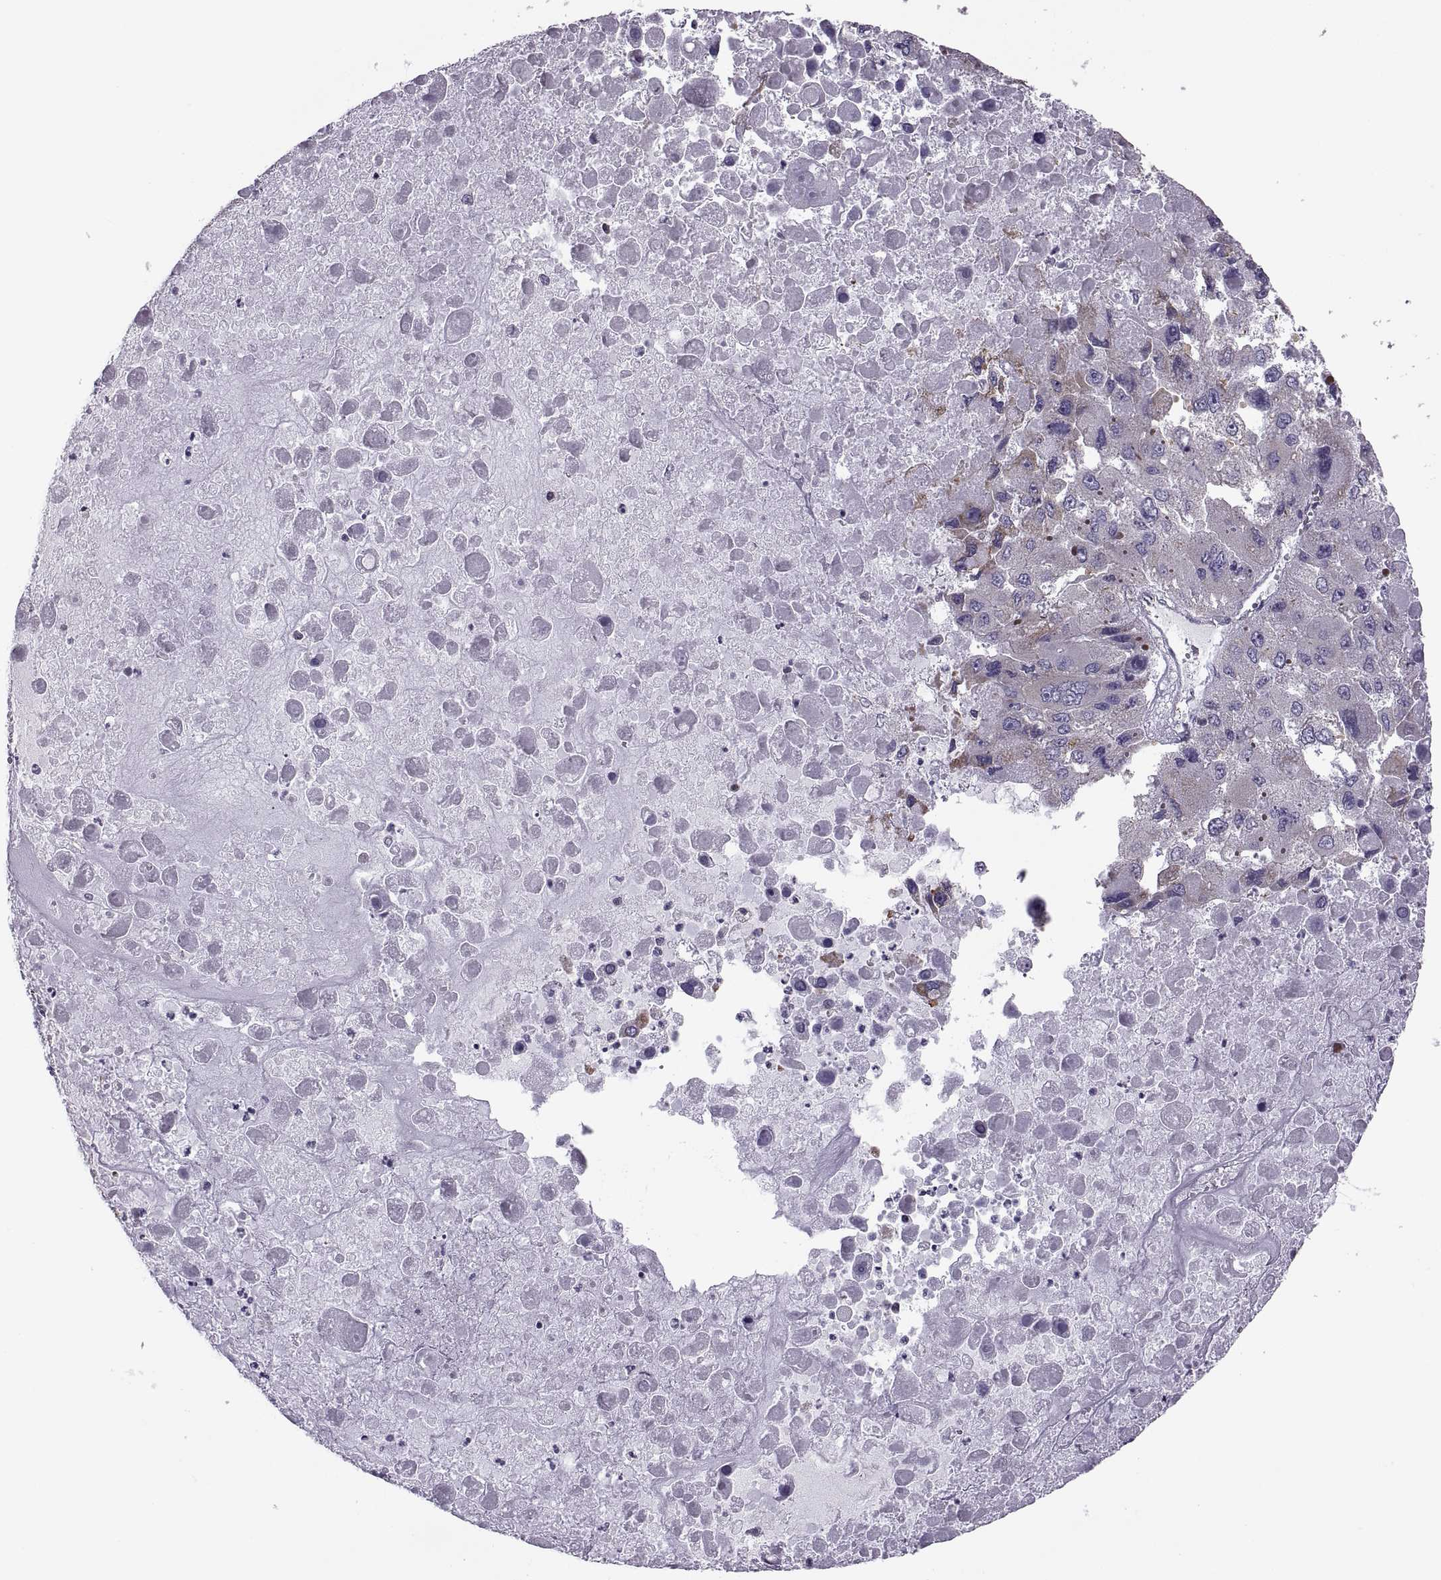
{"staining": {"intensity": "weak", "quantity": "<25%", "location": "cytoplasmic/membranous"}, "tissue": "liver cancer", "cell_type": "Tumor cells", "image_type": "cancer", "snomed": [{"axis": "morphology", "description": "Carcinoma, Hepatocellular, NOS"}, {"axis": "topography", "description": "Liver"}], "caption": "This is an IHC photomicrograph of liver cancer (hepatocellular carcinoma). There is no expression in tumor cells.", "gene": "LETM2", "patient": {"sex": "female", "age": 41}}